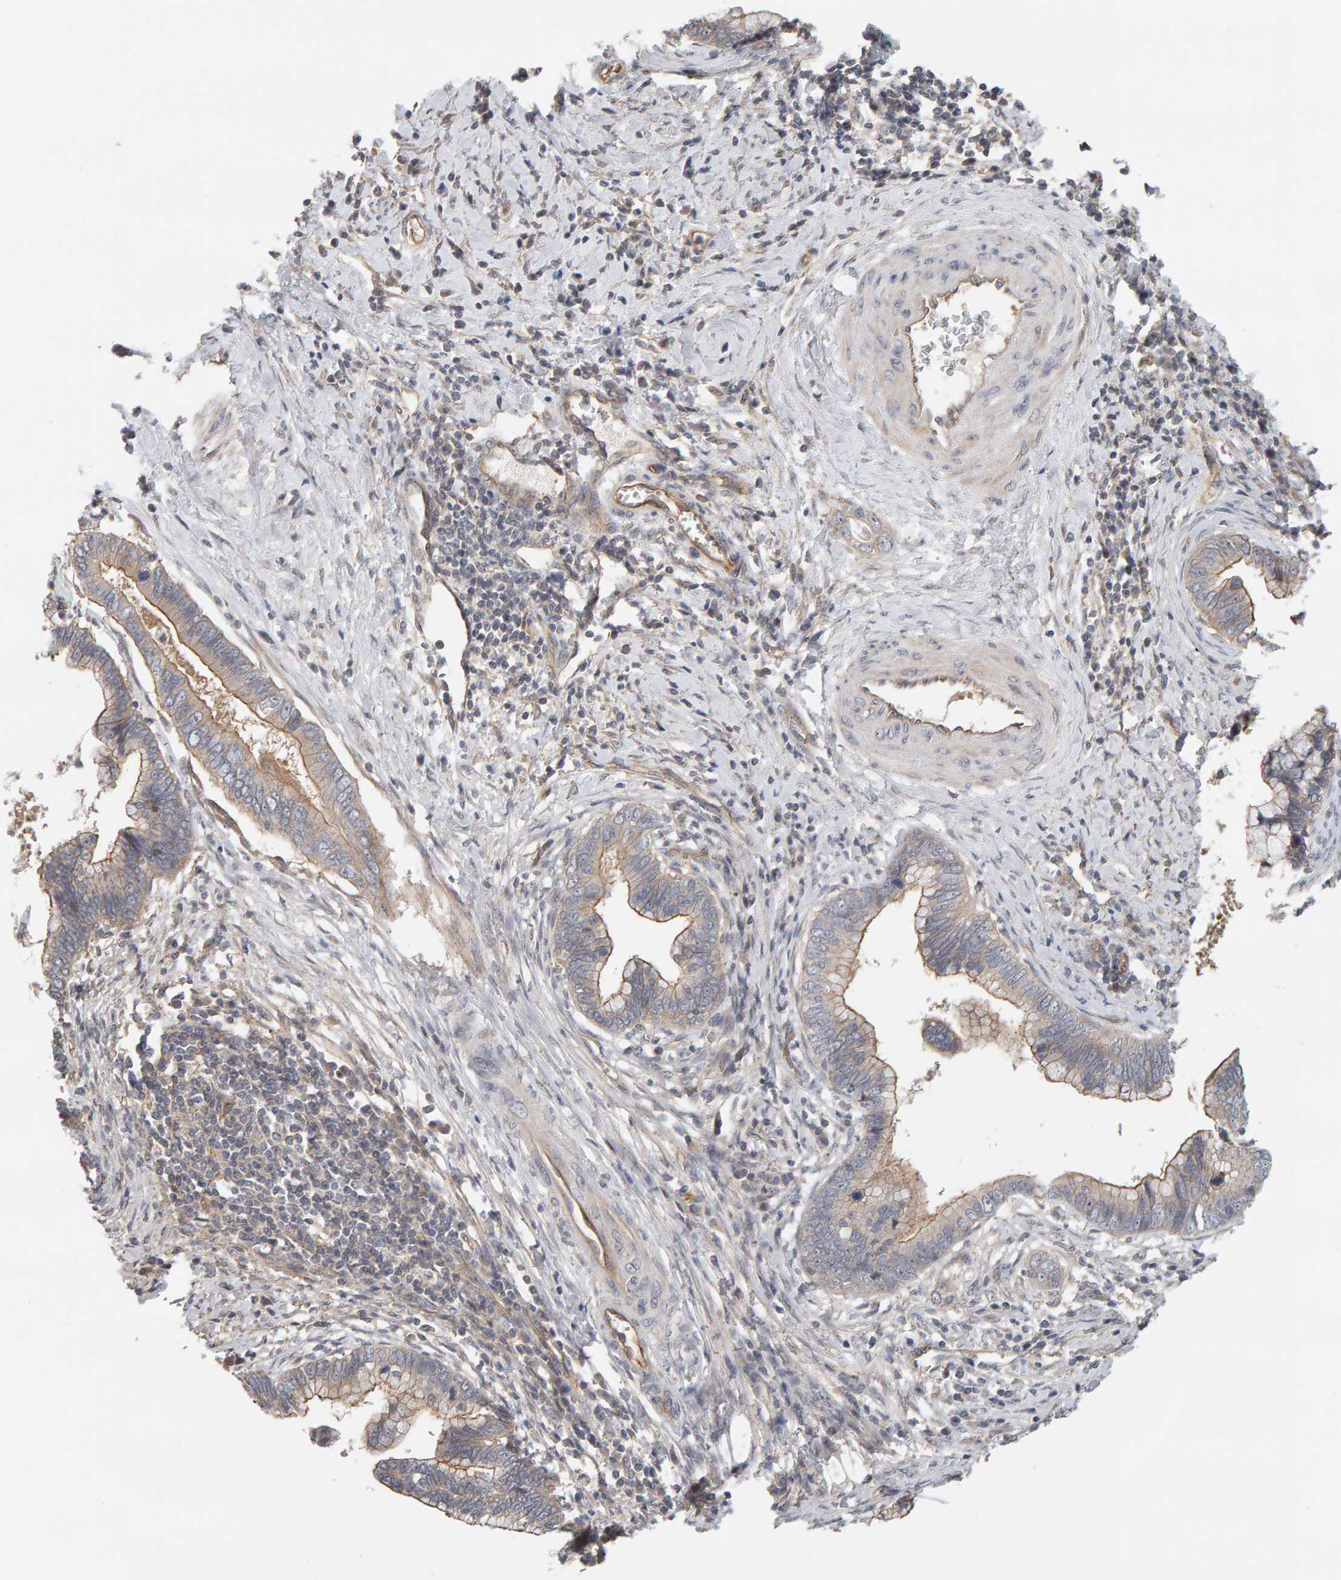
{"staining": {"intensity": "weak", "quantity": ">75%", "location": "cytoplasmic/membranous"}, "tissue": "cervical cancer", "cell_type": "Tumor cells", "image_type": "cancer", "snomed": [{"axis": "morphology", "description": "Adenocarcinoma, NOS"}, {"axis": "topography", "description": "Cervix"}], "caption": "DAB immunohistochemical staining of cervical adenocarcinoma exhibits weak cytoplasmic/membranous protein staining in approximately >75% of tumor cells.", "gene": "PPP1R16A", "patient": {"sex": "female", "age": 44}}